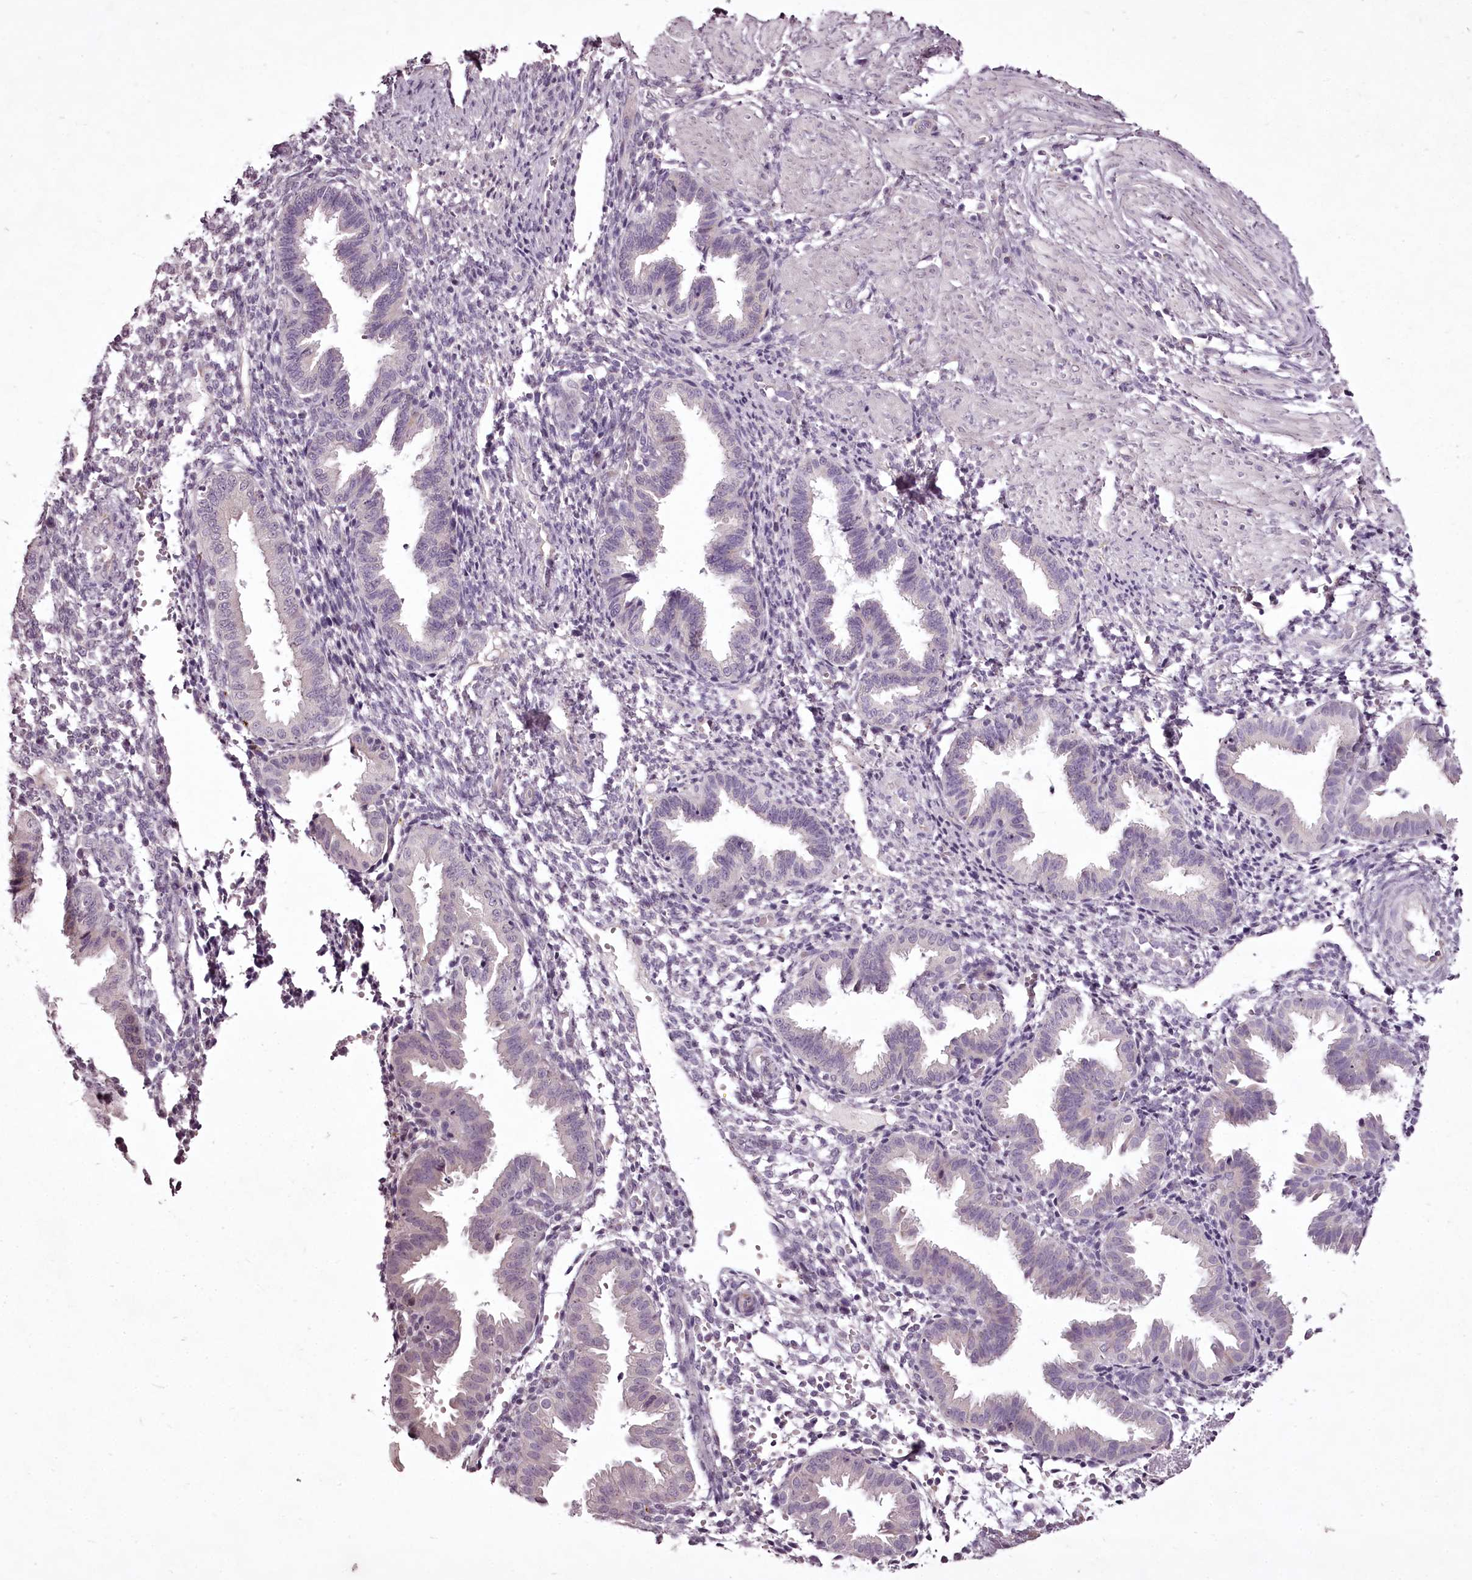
{"staining": {"intensity": "negative", "quantity": "none", "location": "none"}, "tissue": "endometrium", "cell_type": "Cells in endometrial stroma", "image_type": "normal", "snomed": [{"axis": "morphology", "description": "Normal tissue, NOS"}, {"axis": "topography", "description": "Endometrium"}], "caption": "Immunohistochemistry histopathology image of unremarkable endometrium: human endometrium stained with DAB (3,3'-diaminobenzidine) displays no significant protein positivity in cells in endometrial stroma. Nuclei are stained in blue.", "gene": "C1orf56", "patient": {"sex": "female", "age": 33}}